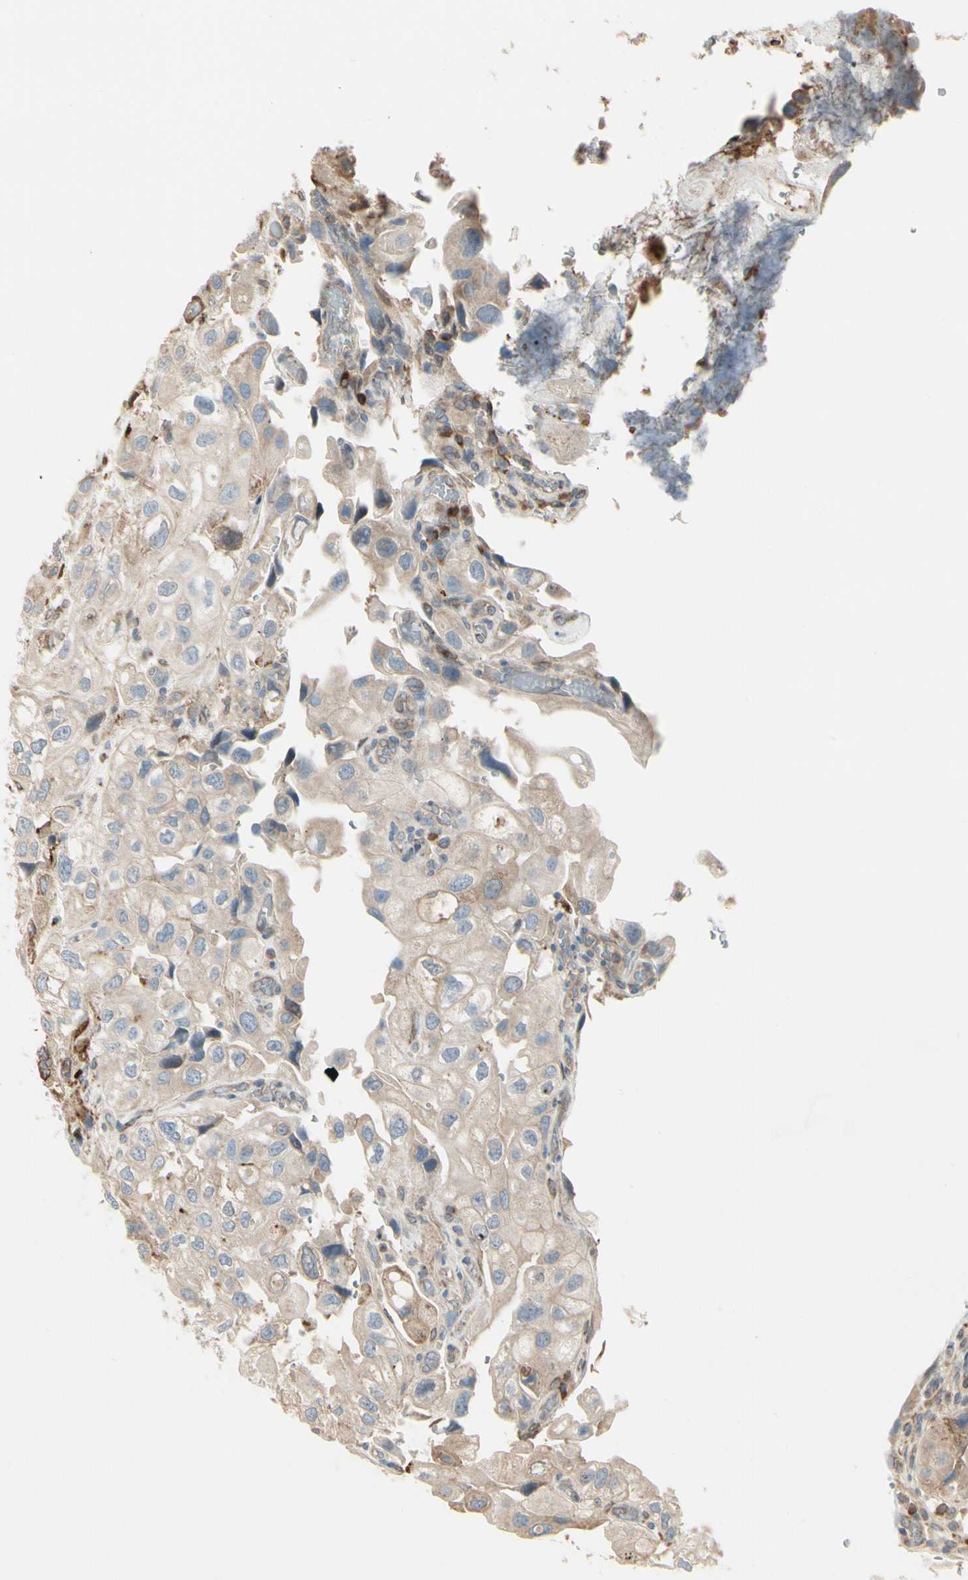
{"staining": {"intensity": "moderate", "quantity": ">75%", "location": "cytoplasmic/membranous"}, "tissue": "urothelial cancer", "cell_type": "Tumor cells", "image_type": "cancer", "snomed": [{"axis": "morphology", "description": "Urothelial carcinoma, High grade"}, {"axis": "topography", "description": "Urinary bladder"}], "caption": "A micrograph of human urothelial cancer stained for a protein displays moderate cytoplasmic/membranous brown staining in tumor cells. Using DAB (3,3'-diaminobenzidine) (brown) and hematoxylin (blue) stains, captured at high magnification using brightfield microscopy.", "gene": "NUCB2", "patient": {"sex": "female", "age": 64}}